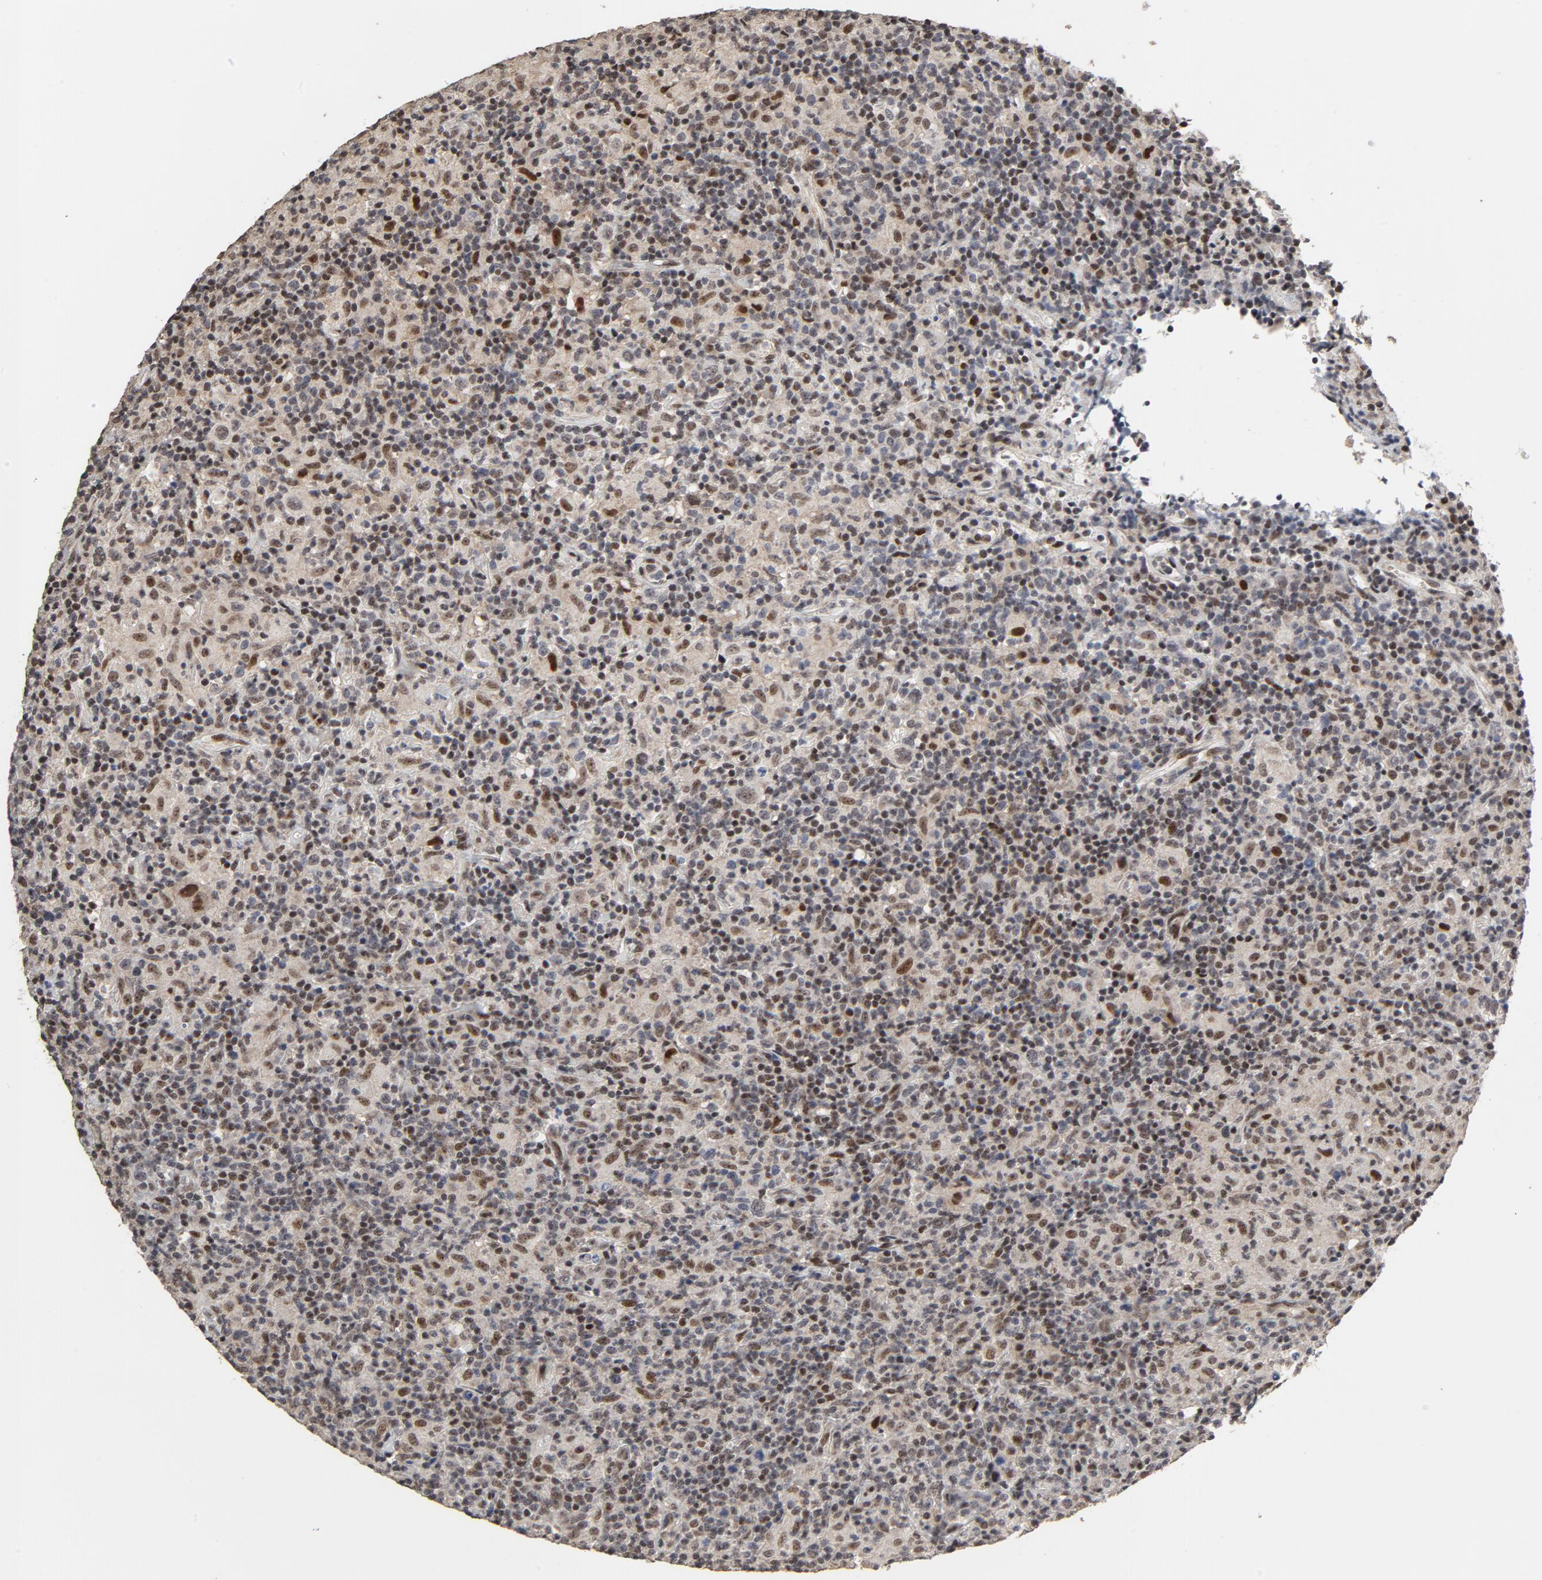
{"staining": {"intensity": "moderate", "quantity": "25%-75%", "location": "nuclear"}, "tissue": "lymphoma", "cell_type": "Tumor cells", "image_type": "cancer", "snomed": [{"axis": "morphology", "description": "Hodgkin's disease, NOS"}, {"axis": "topography", "description": "Lymph node"}], "caption": "Hodgkin's disease stained with a brown dye displays moderate nuclear positive staining in about 25%-75% of tumor cells.", "gene": "TP53RK", "patient": {"sex": "male", "age": 65}}